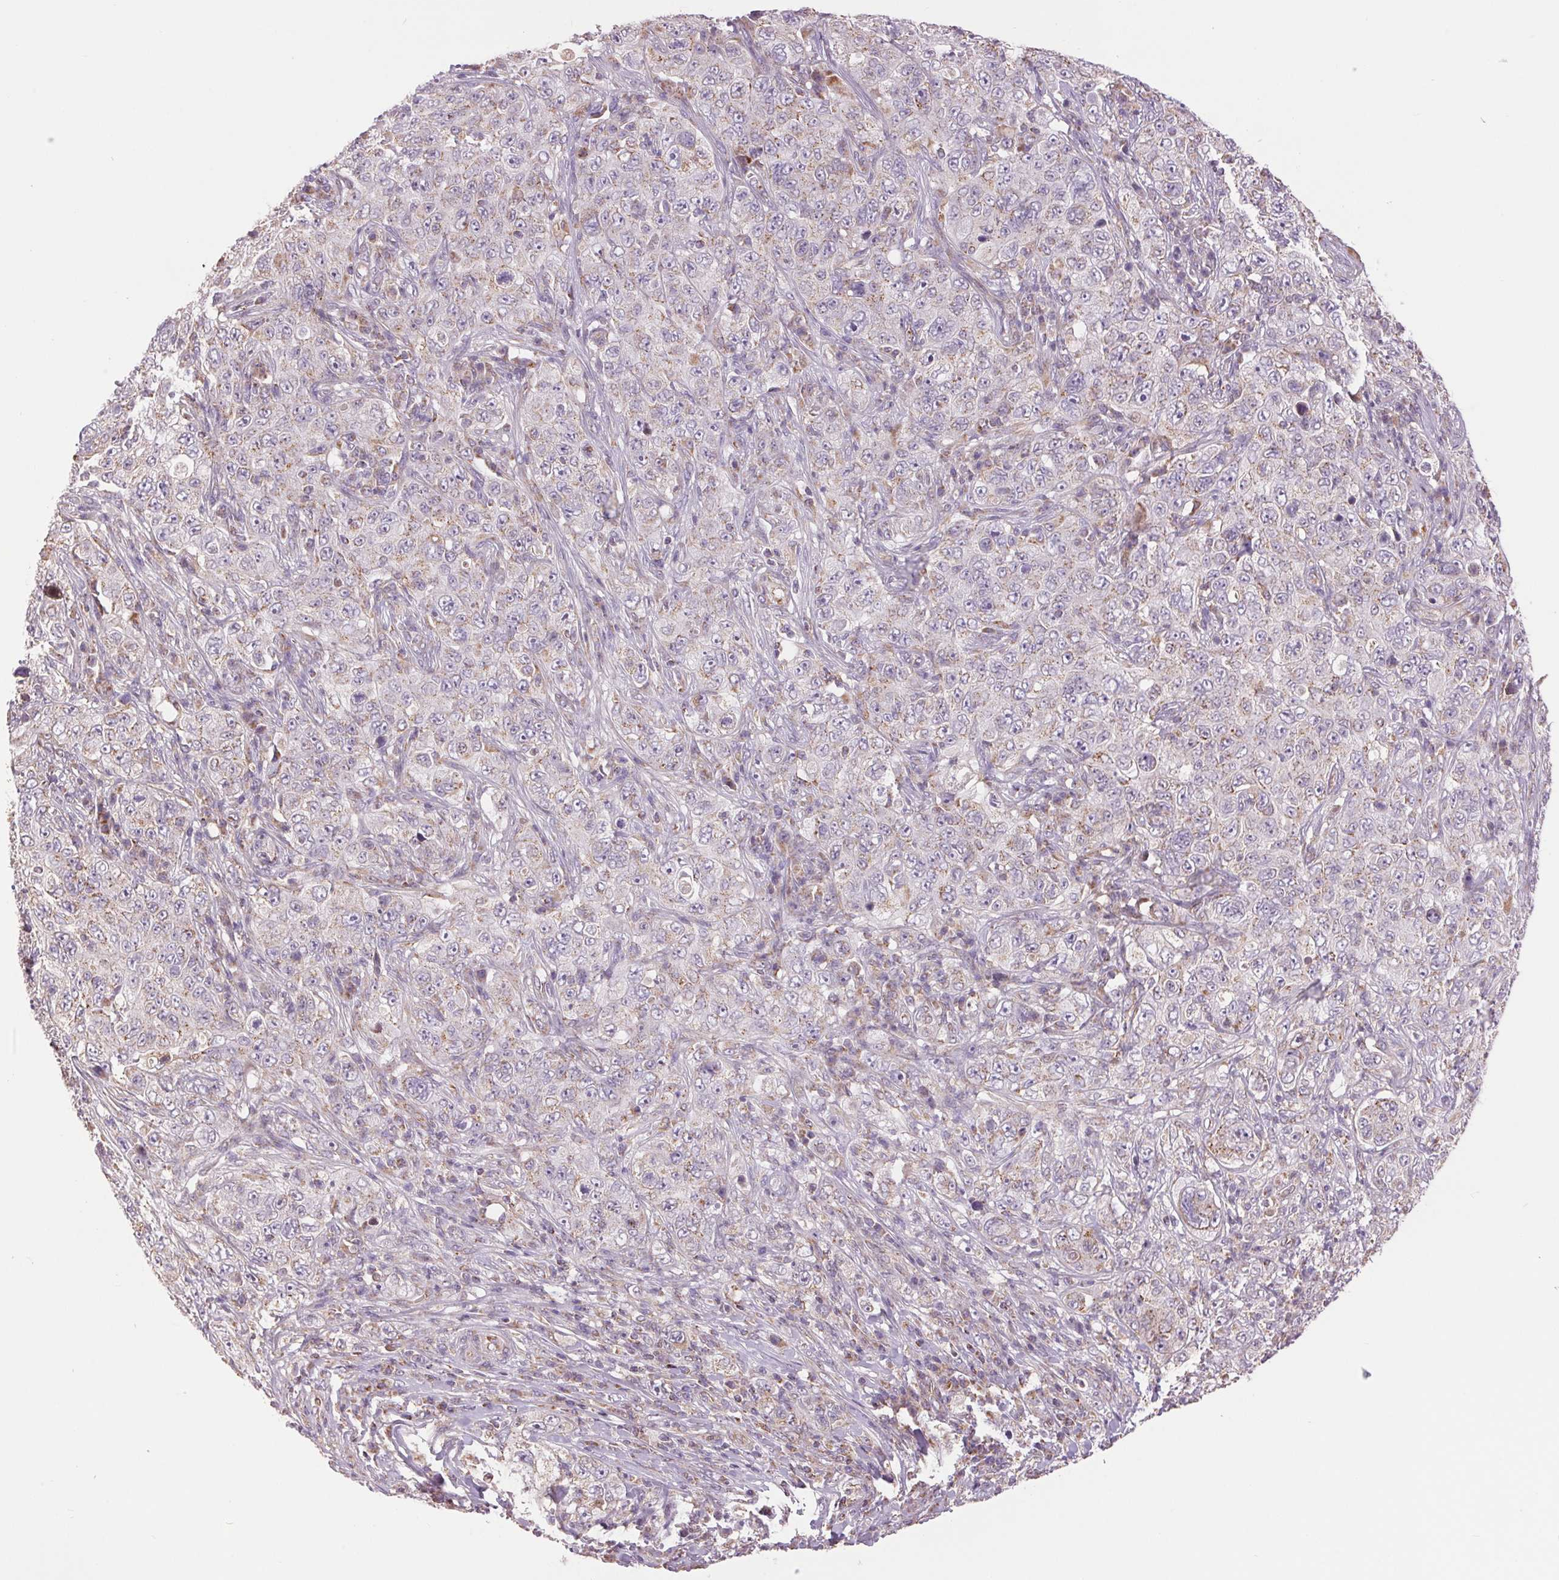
{"staining": {"intensity": "negative", "quantity": "none", "location": "none"}, "tissue": "pancreatic cancer", "cell_type": "Tumor cells", "image_type": "cancer", "snomed": [{"axis": "morphology", "description": "Adenocarcinoma, NOS"}, {"axis": "topography", "description": "Pancreas"}], "caption": "Tumor cells show no significant expression in adenocarcinoma (pancreatic).", "gene": "DGUOK", "patient": {"sex": "male", "age": 68}}